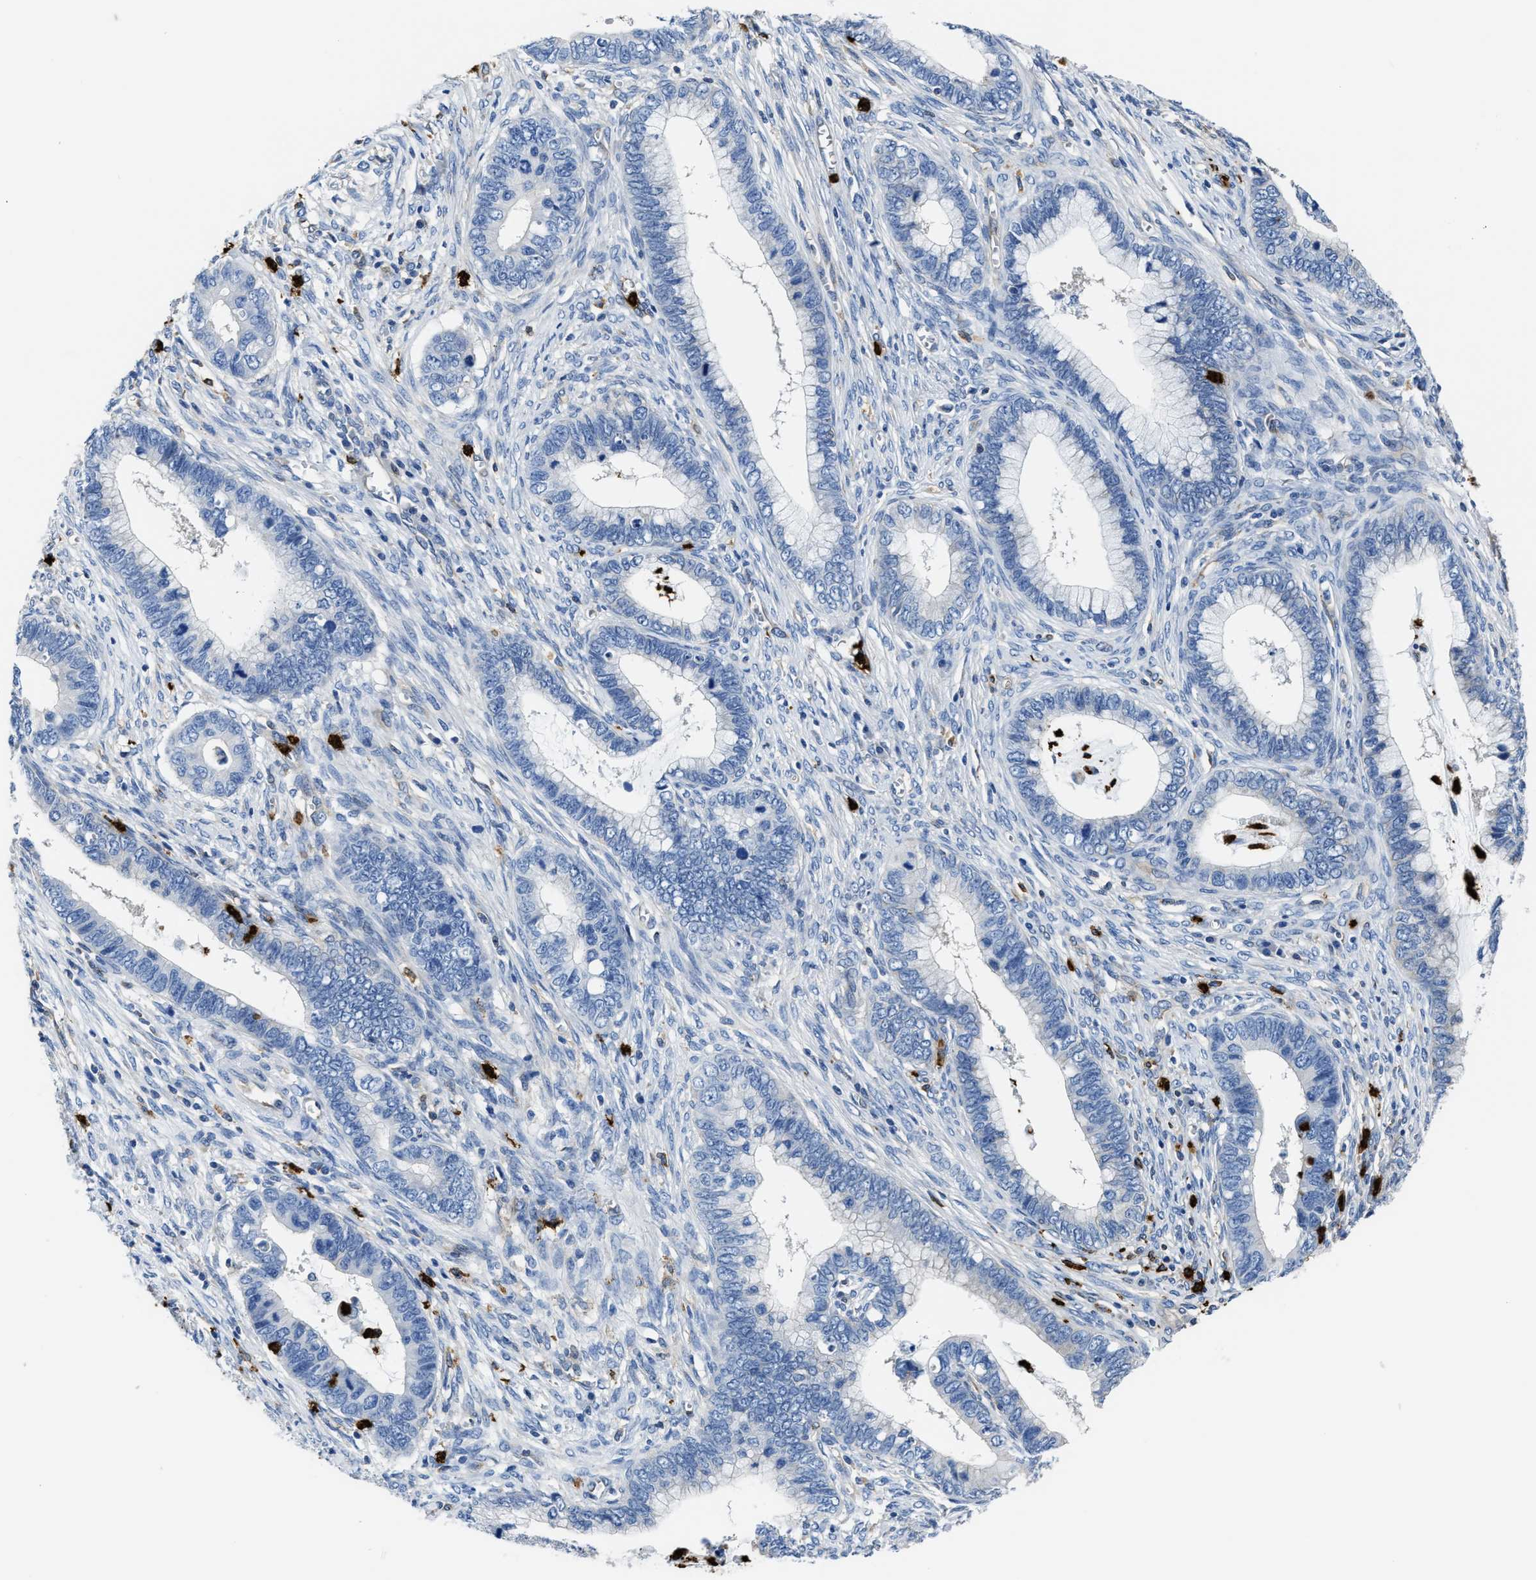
{"staining": {"intensity": "negative", "quantity": "none", "location": "none"}, "tissue": "cervical cancer", "cell_type": "Tumor cells", "image_type": "cancer", "snomed": [{"axis": "morphology", "description": "Adenocarcinoma, NOS"}, {"axis": "topography", "description": "Cervix"}], "caption": "This is a micrograph of IHC staining of cervical cancer, which shows no positivity in tumor cells. (Immunohistochemistry (ihc), brightfield microscopy, high magnification).", "gene": "TRAF6", "patient": {"sex": "female", "age": 44}}